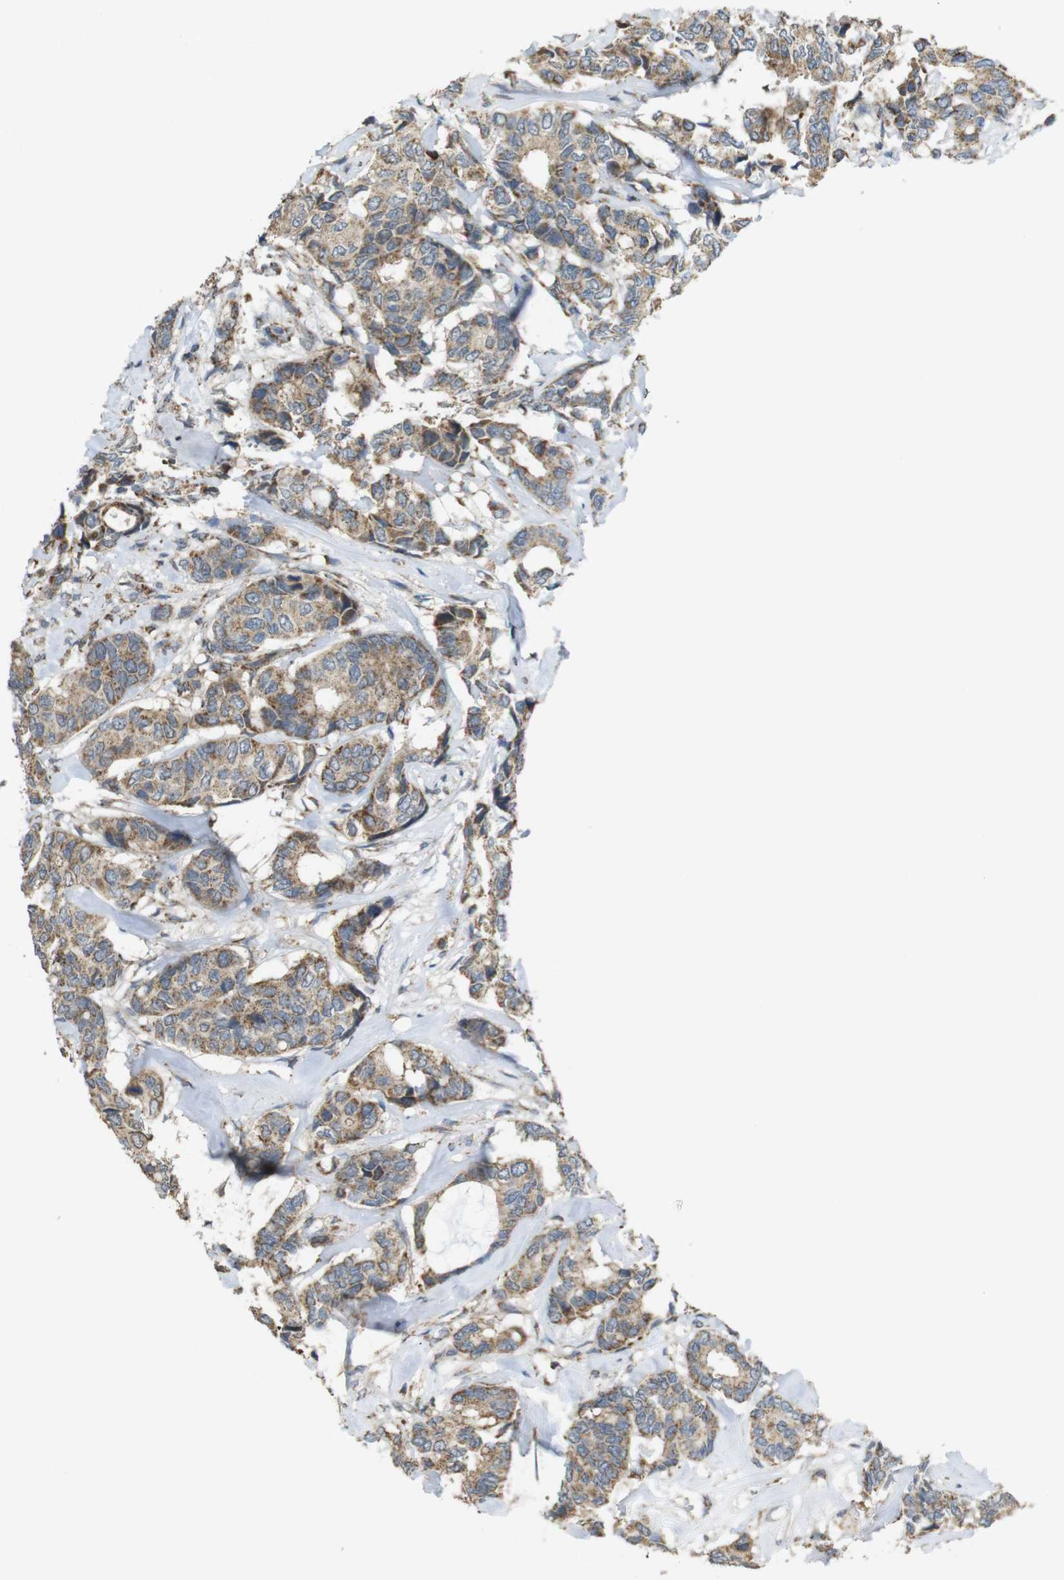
{"staining": {"intensity": "moderate", "quantity": "25%-75%", "location": "cytoplasmic/membranous"}, "tissue": "breast cancer", "cell_type": "Tumor cells", "image_type": "cancer", "snomed": [{"axis": "morphology", "description": "Duct carcinoma"}, {"axis": "topography", "description": "Breast"}], "caption": "Immunohistochemical staining of breast cancer displays moderate cytoplasmic/membranous protein expression in approximately 25%-75% of tumor cells. Nuclei are stained in blue.", "gene": "CALHM2", "patient": {"sex": "female", "age": 87}}